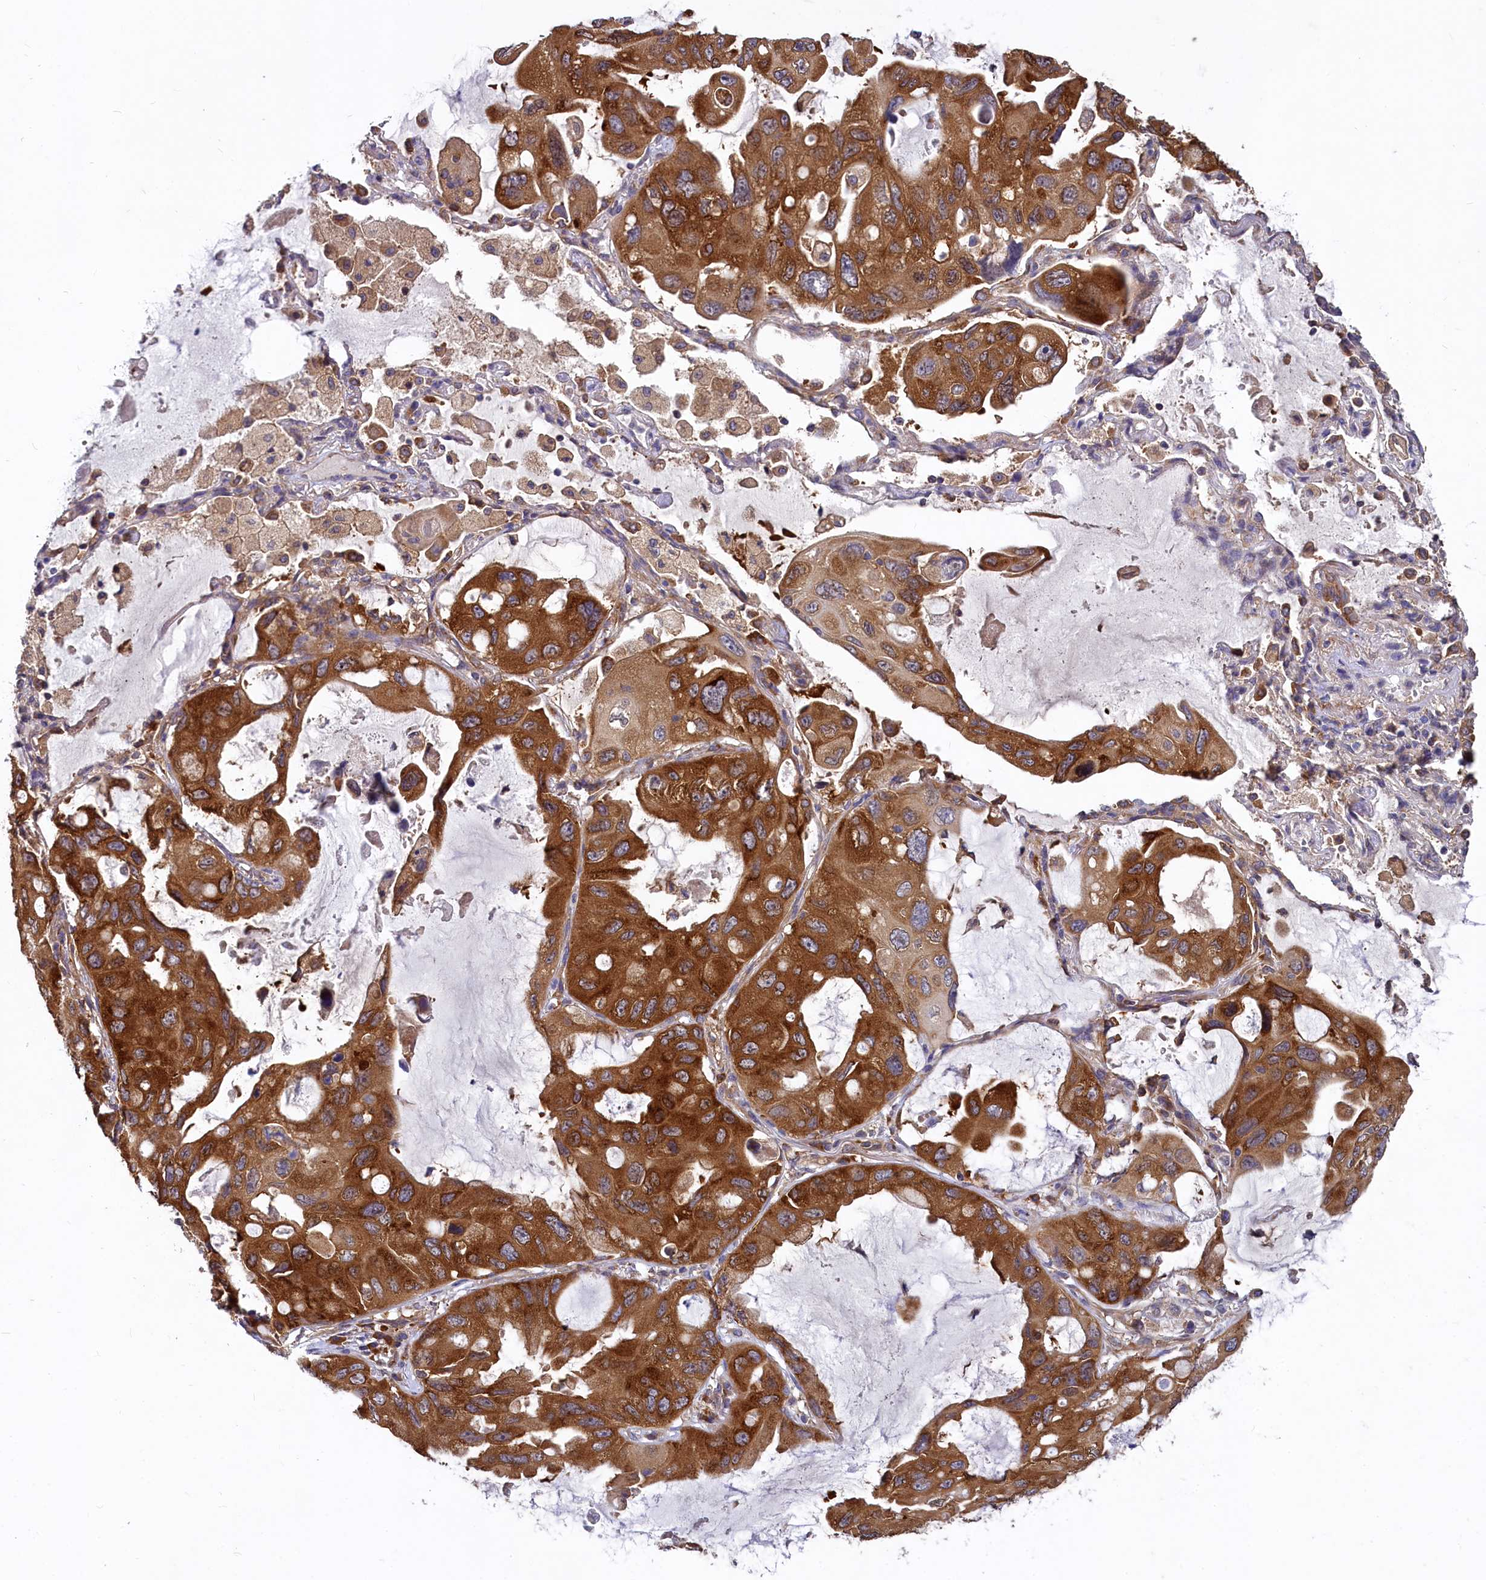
{"staining": {"intensity": "strong", "quantity": ">75%", "location": "cytoplasmic/membranous"}, "tissue": "lung cancer", "cell_type": "Tumor cells", "image_type": "cancer", "snomed": [{"axis": "morphology", "description": "Squamous cell carcinoma, NOS"}, {"axis": "topography", "description": "Lung"}], "caption": "A brown stain highlights strong cytoplasmic/membranous positivity of a protein in human squamous cell carcinoma (lung) tumor cells.", "gene": "EIF2B2", "patient": {"sex": "female", "age": 73}}